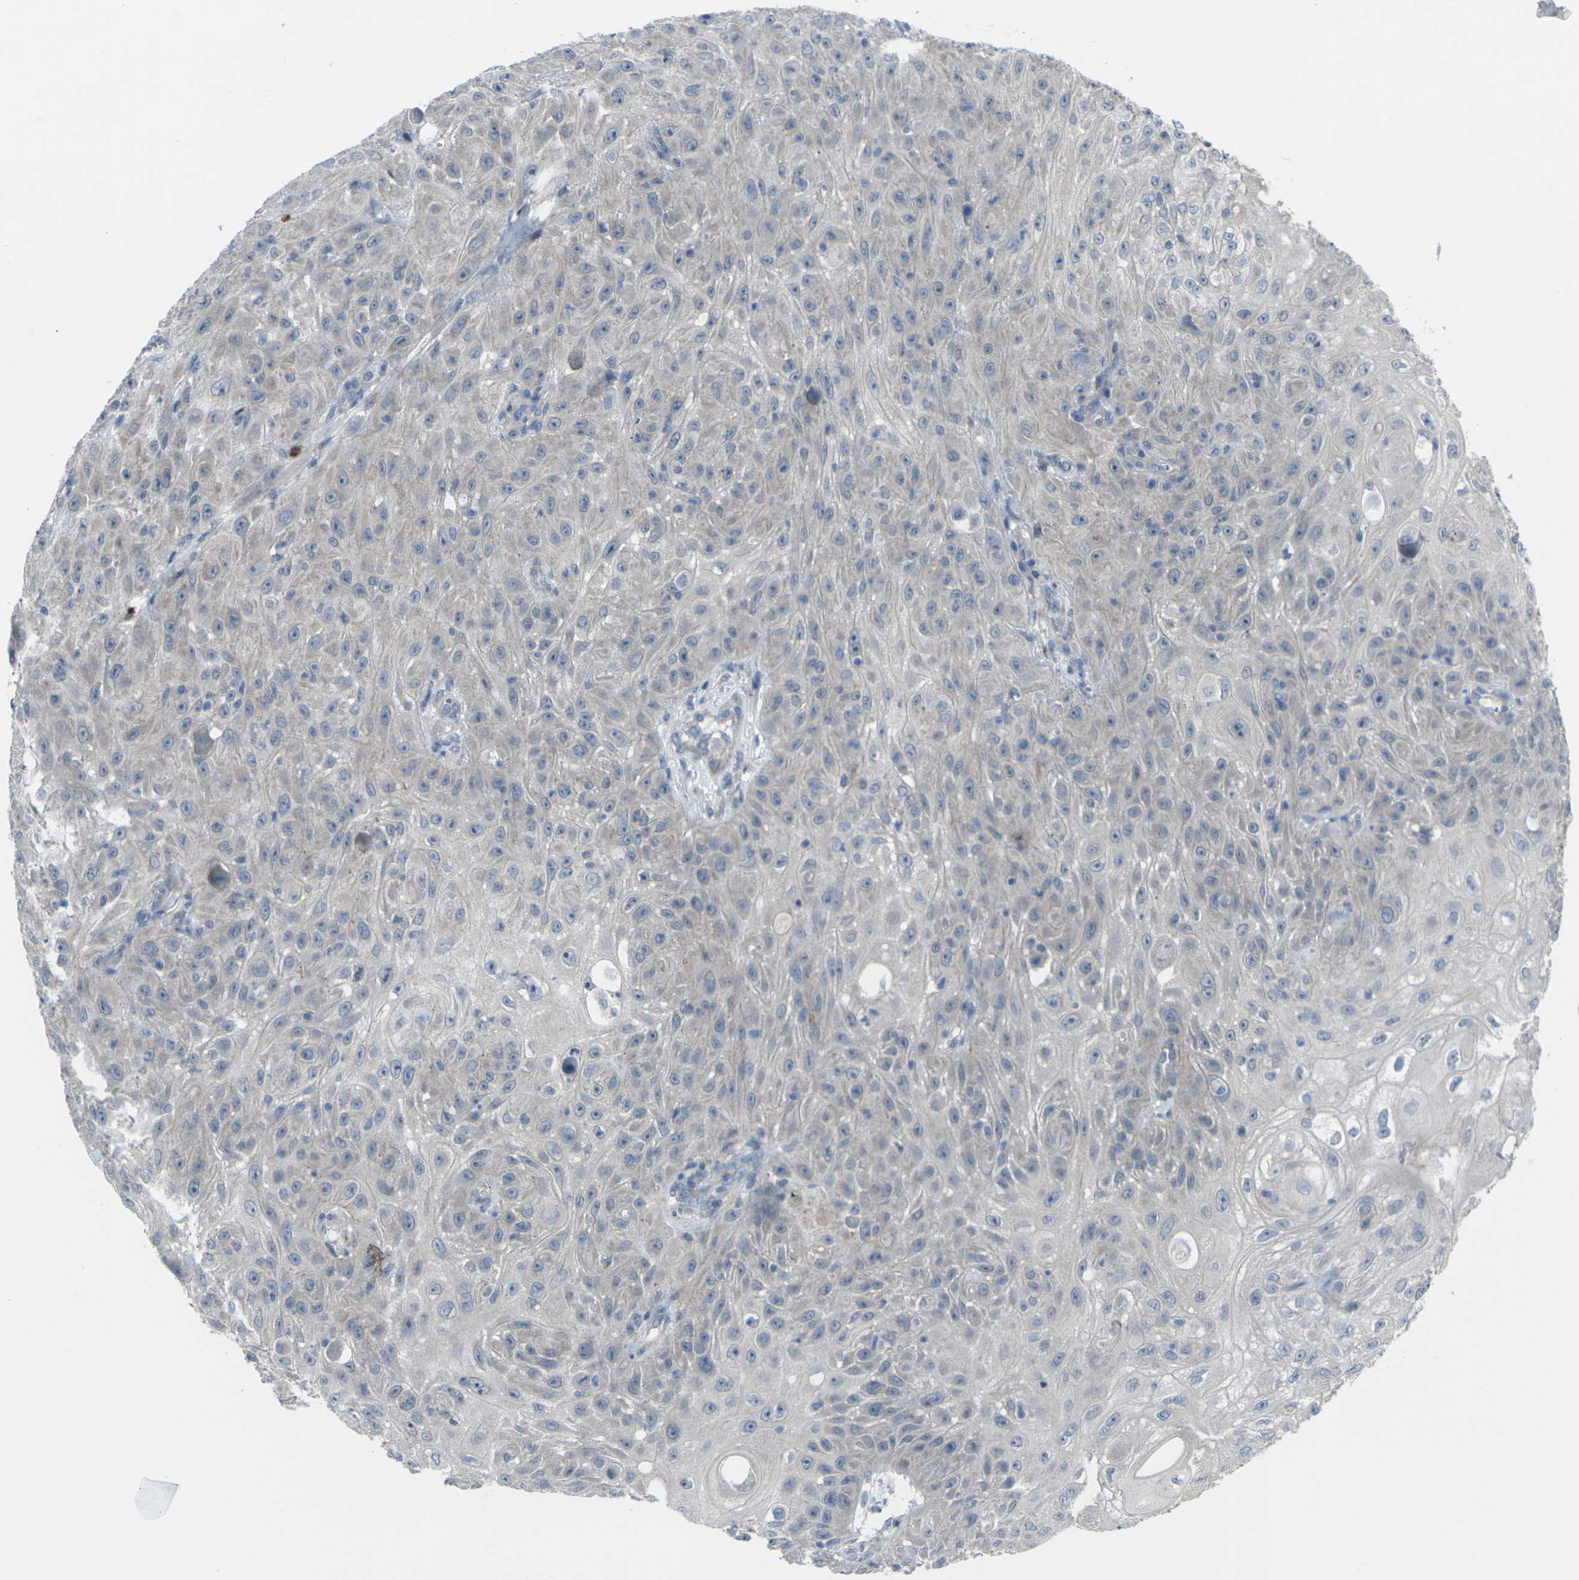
{"staining": {"intensity": "weak", "quantity": "25%-75%", "location": "cytoplasmic/membranous"}, "tissue": "skin cancer", "cell_type": "Tumor cells", "image_type": "cancer", "snomed": [{"axis": "morphology", "description": "Squamous cell carcinoma, NOS"}, {"axis": "topography", "description": "Skin"}], "caption": "A high-resolution photomicrograph shows immunohistochemistry (IHC) staining of squamous cell carcinoma (skin), which demonstrates weak cytoplasmic/membranous expression in about 25%-75% of tumor cells. (IHC, brightfield microscopy, high magnification).", "gene": "CCR10", "patient": {"sex": "male", "age": 75}}